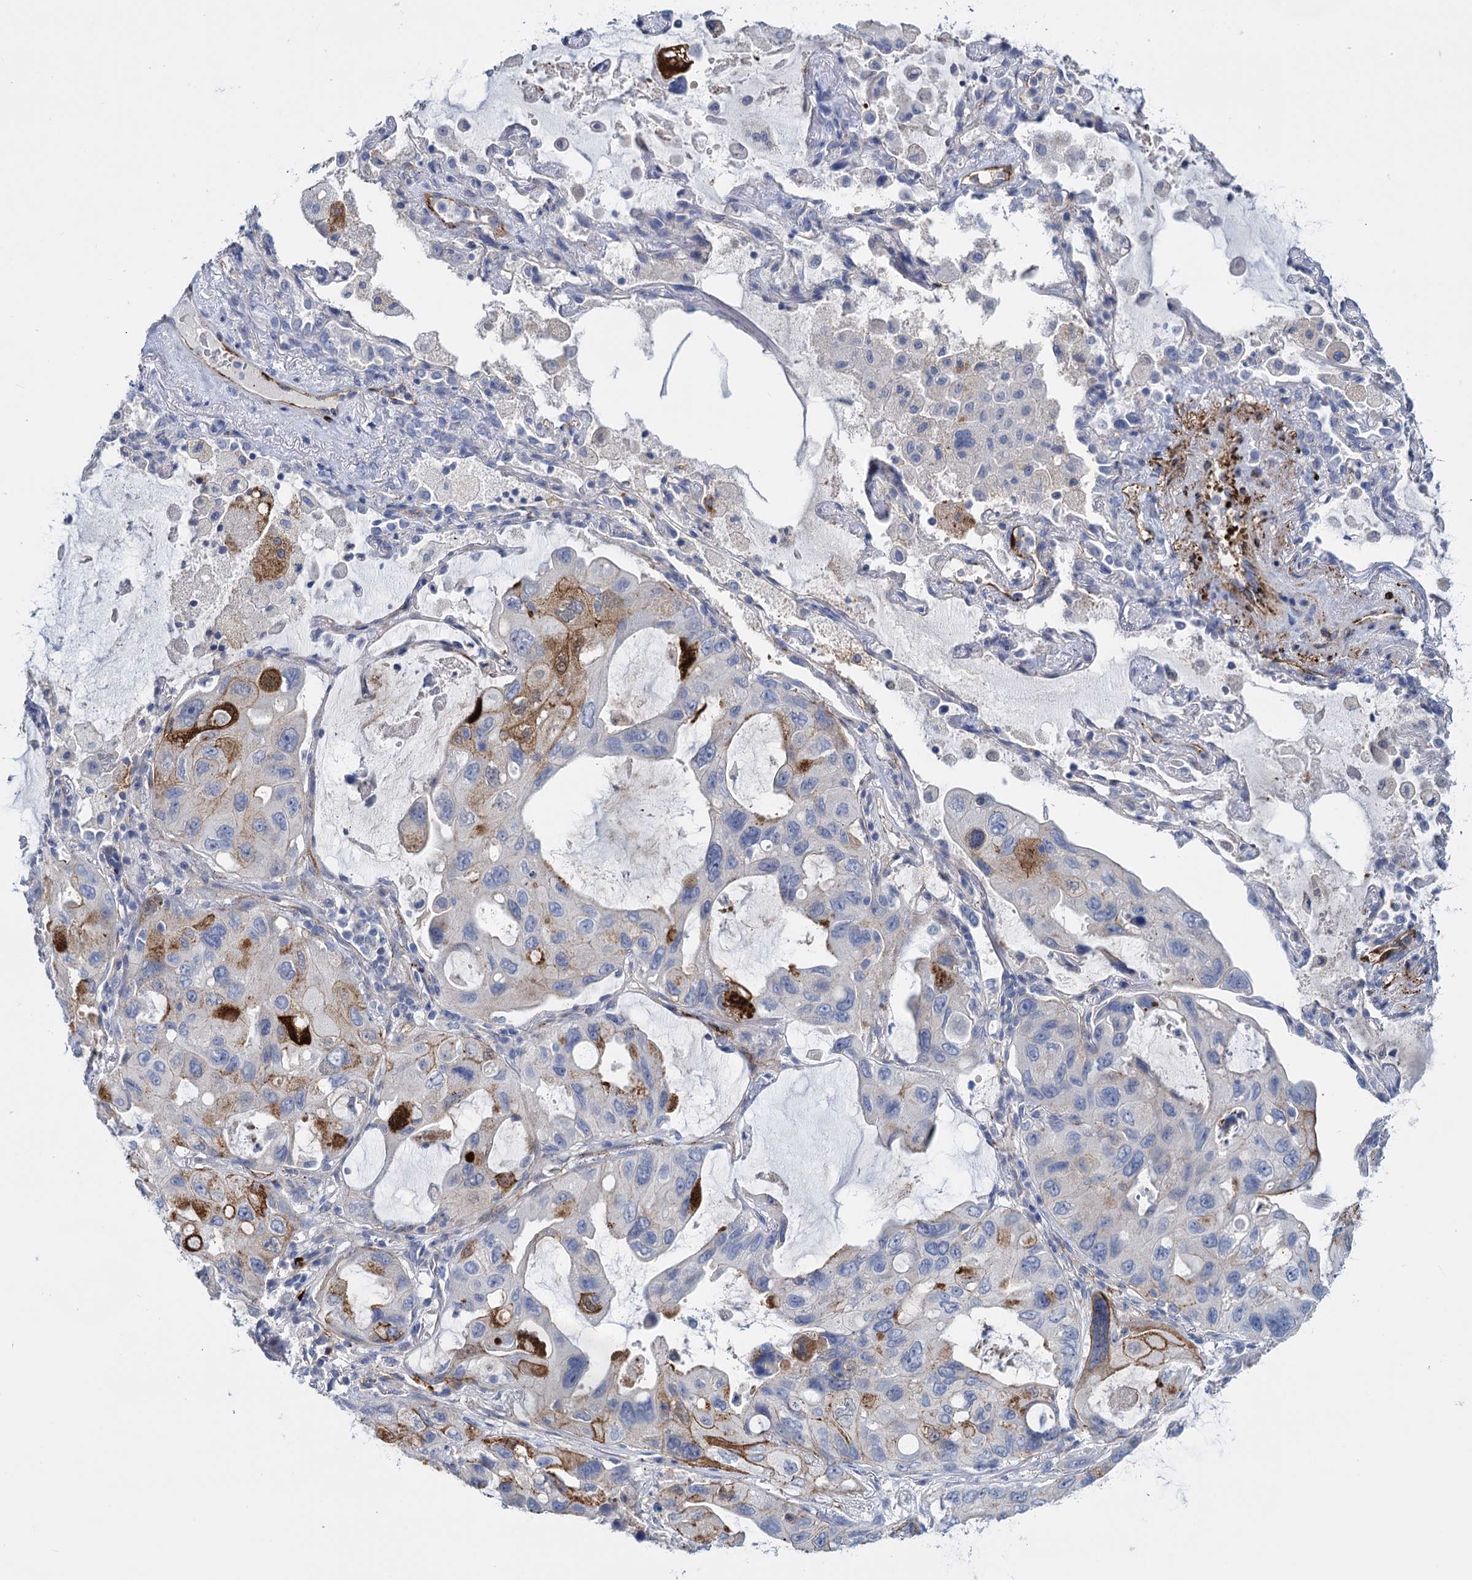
{"staining": {"intensity": "moderate", "quantity": "<25%", "location": "cytoplasmic/membranous"}, "tissue": "lung cancer", "cell_type": "Tumor cells", "image_type": "cancer", "snomed": [{"axis": "morphology", "description": "Squamous cell carcinoma, NOS"}, {"axis": "topography", "description": "Lung"}], "caption": "Protein expression analysis of lung cancer (squamous cell carcinoma) displays moderate cytoplasmic/membranous positivity in about <25% of tumor cells.", "gene": "SNCG", "patient": {"sex": "female", "age": 73}}